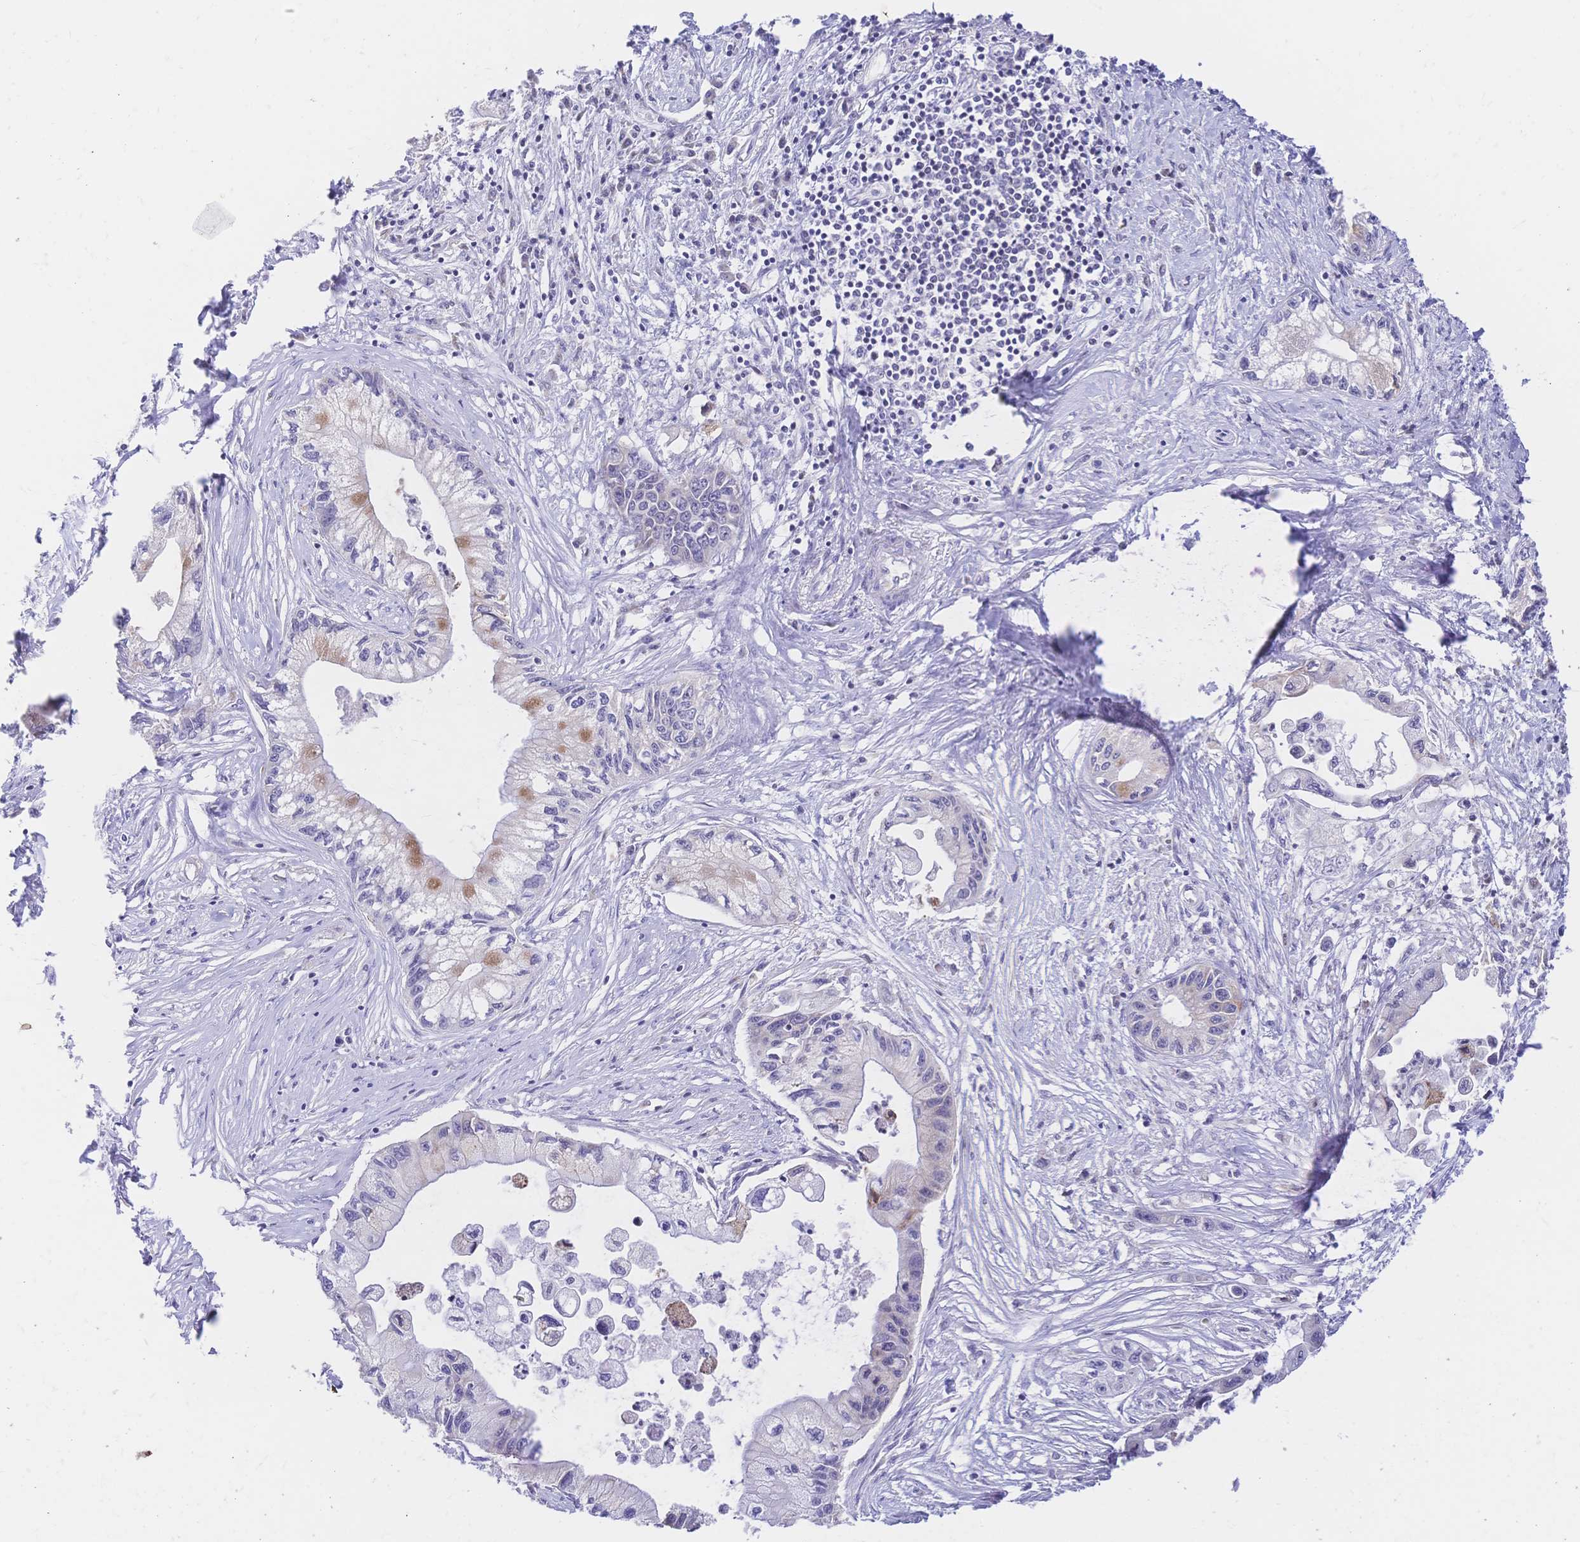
{"staining": {"intensity": "weak", "quantity": "<25%", "location": "cytoplasmic/membranous"}, "tissue": "pancreatic cancer", "cell_type": "Tumor cells", "image_type": "cancer", "snomed": [{"axis": "morphology", "description": "Adenocarcinoma, NOS"}, {"axis": "topography", "description": "Pancreas"}], "caption": "Image shows no protein staining in tumor cells of pancreatic cancer tissue. Brightfield microscopy of immunohistochemistry stained with DAB (brown) and hematoxylin (blue), captured at high magnification.", "gene": "CLEC18B", "patient": {"sex": "male", "age": 61}}